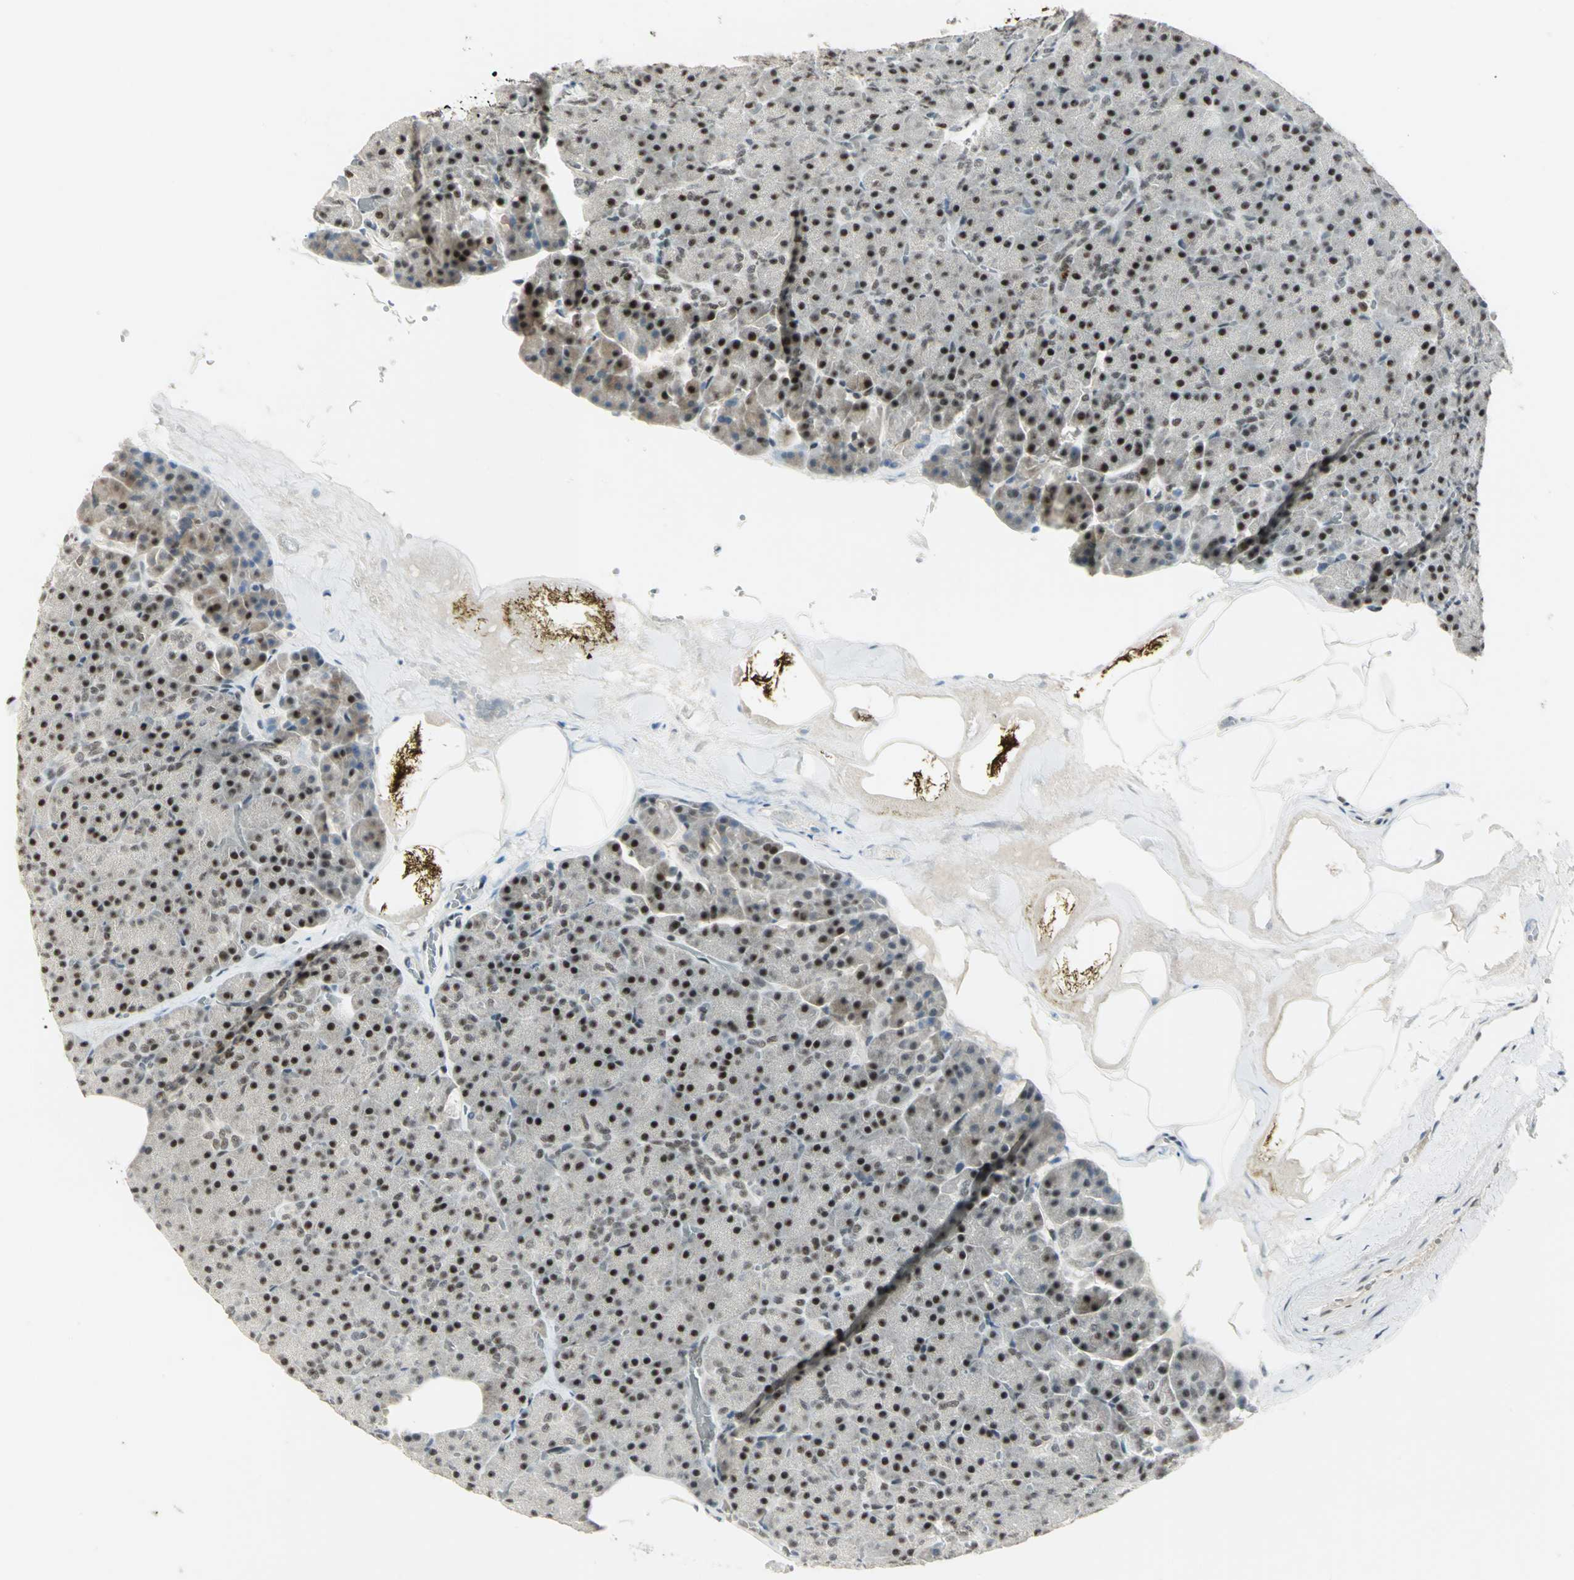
{"staining": {"intensity": "strong", "quantity": ">75%", "location": "nuclear"}, "tissue": "pancreas", "cell_type": "Exocrine glandular cells", "image_type": "normal", "snomed": [{"axis": "morphology", "description": "Normal tissue, NOS"}, {"axis": "topography", "description": "Pancreas"}], "caption": "A brown stain highlights strong nuclear expression of a protein in exocrine glandular cells of normal human pancreas.", "gene": "CCNT1", "patient": {"sex": "female", "age": 35}}